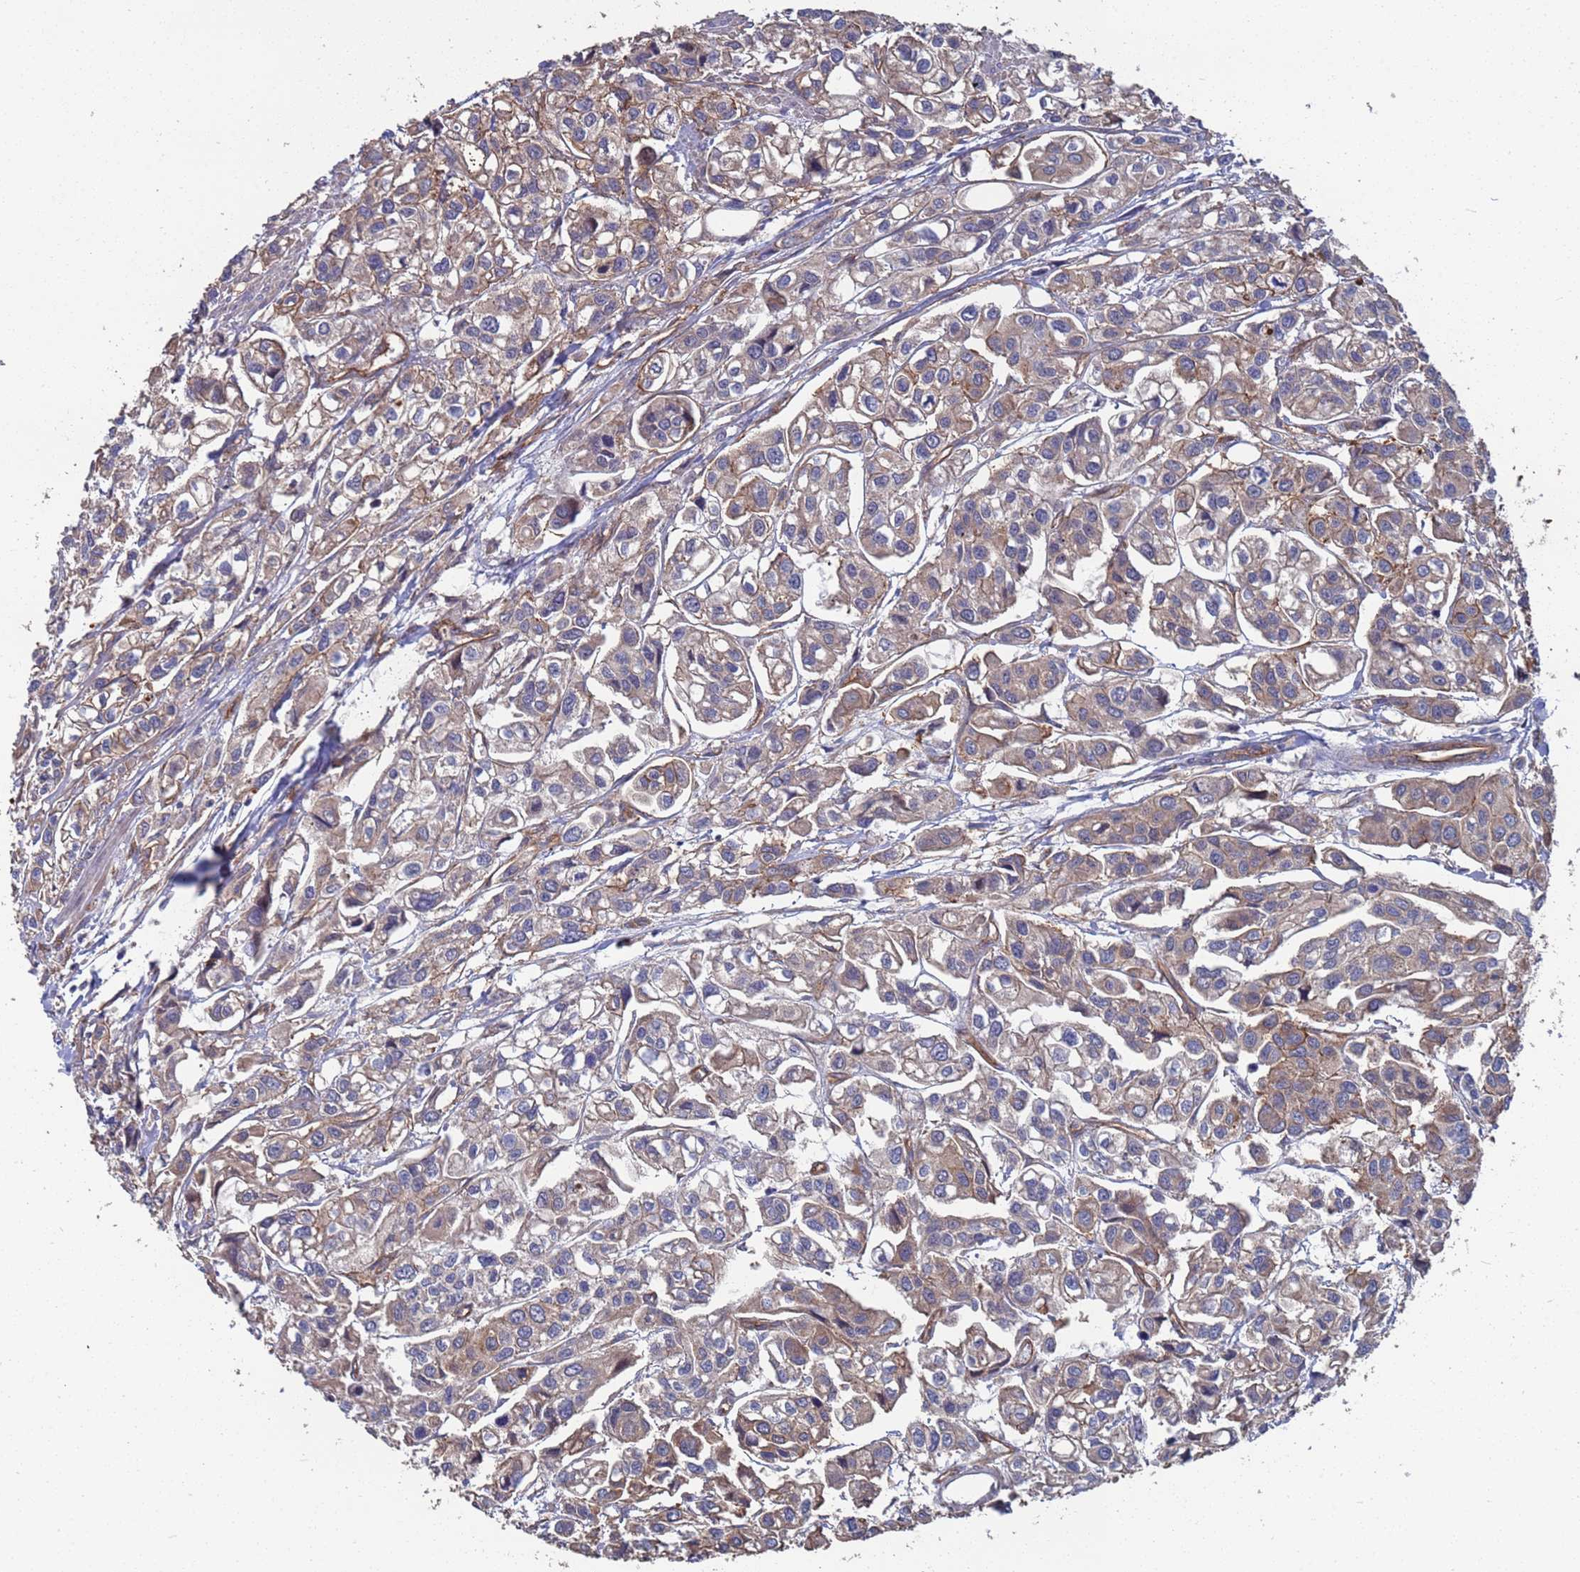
{"staining": {"intensity": "weak", "quantity": "25%-75%", "location": "cytoplasmic/membranous"}, "tissue": "urothelial cancer", "cell_type": "Tumor cells", "image_type": "cancer", "snomed": [{"axis": "morphology", "description": "Urothelial carcinoma, High grade"}, {"axis": "topography", "description": "Urinary bladder"}], "caption": "Human urothelial cancer stained with a brown dye displays weak cytoplasmic/membranous positive staining in approximately 25%-75% of tumor cells.", "gene": "NDUFAF6", "patient": {"sex": "male", "age": 67}}